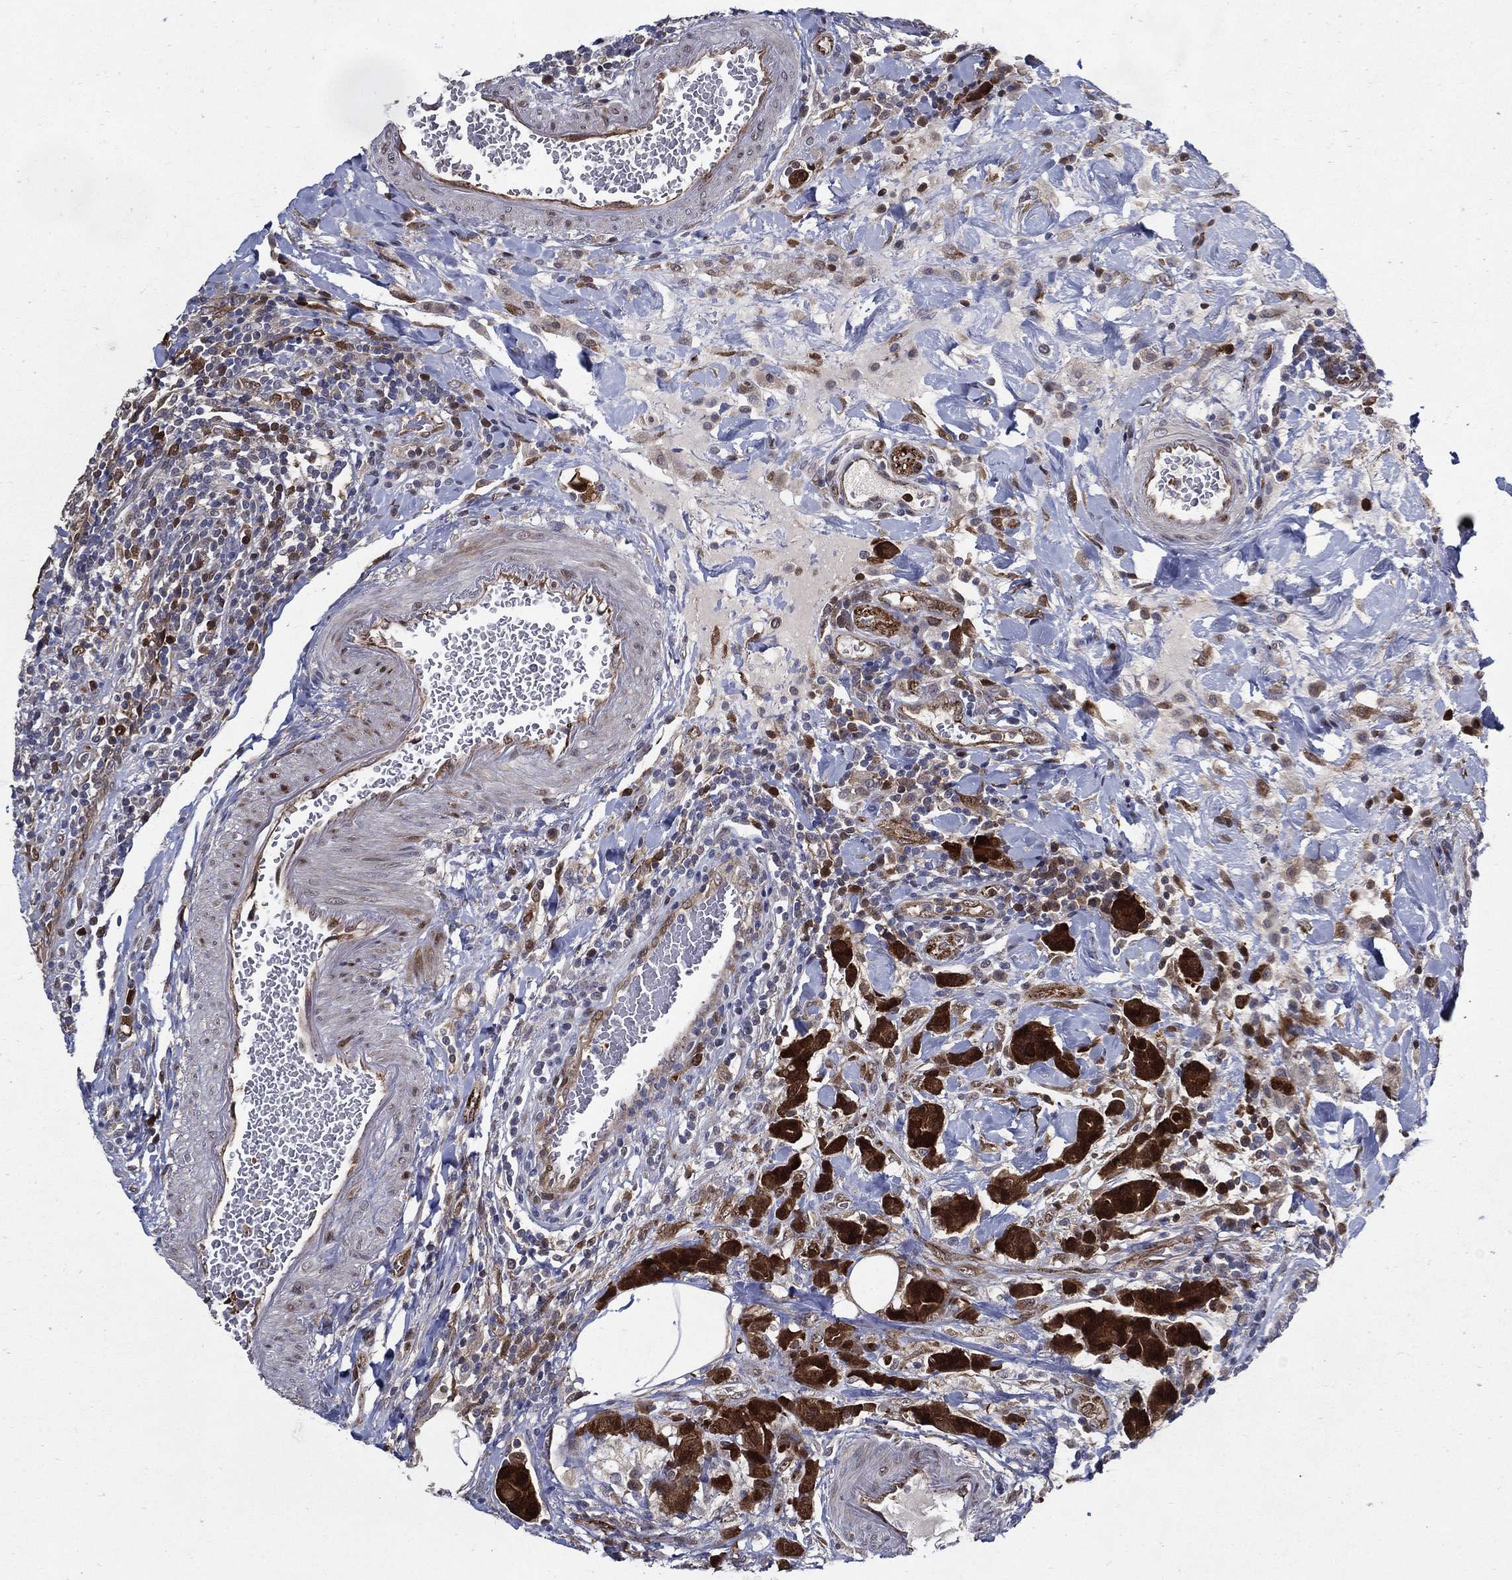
{"staining": {"intensity": "strong", "quantity": ">75%", "location": "cytoplasmic/membranous"}, "tissue": "colorectal cancer", "cell_type": "Tumor cells", "image_type": "cancer", "snomed": [{"axis": "morphology", "description": "Adenocarcinoma, NOS"}, {"axis": "topography", "description": "Colon"}], "caption": "Strong cytoplasmic/membranous positivity is seen in approximately >75% of tumor cells in colorectal cancer (adenocarcinoma).", "gene": "ARHGAP11A", "patient": {"sex": "female", "age": 69}}